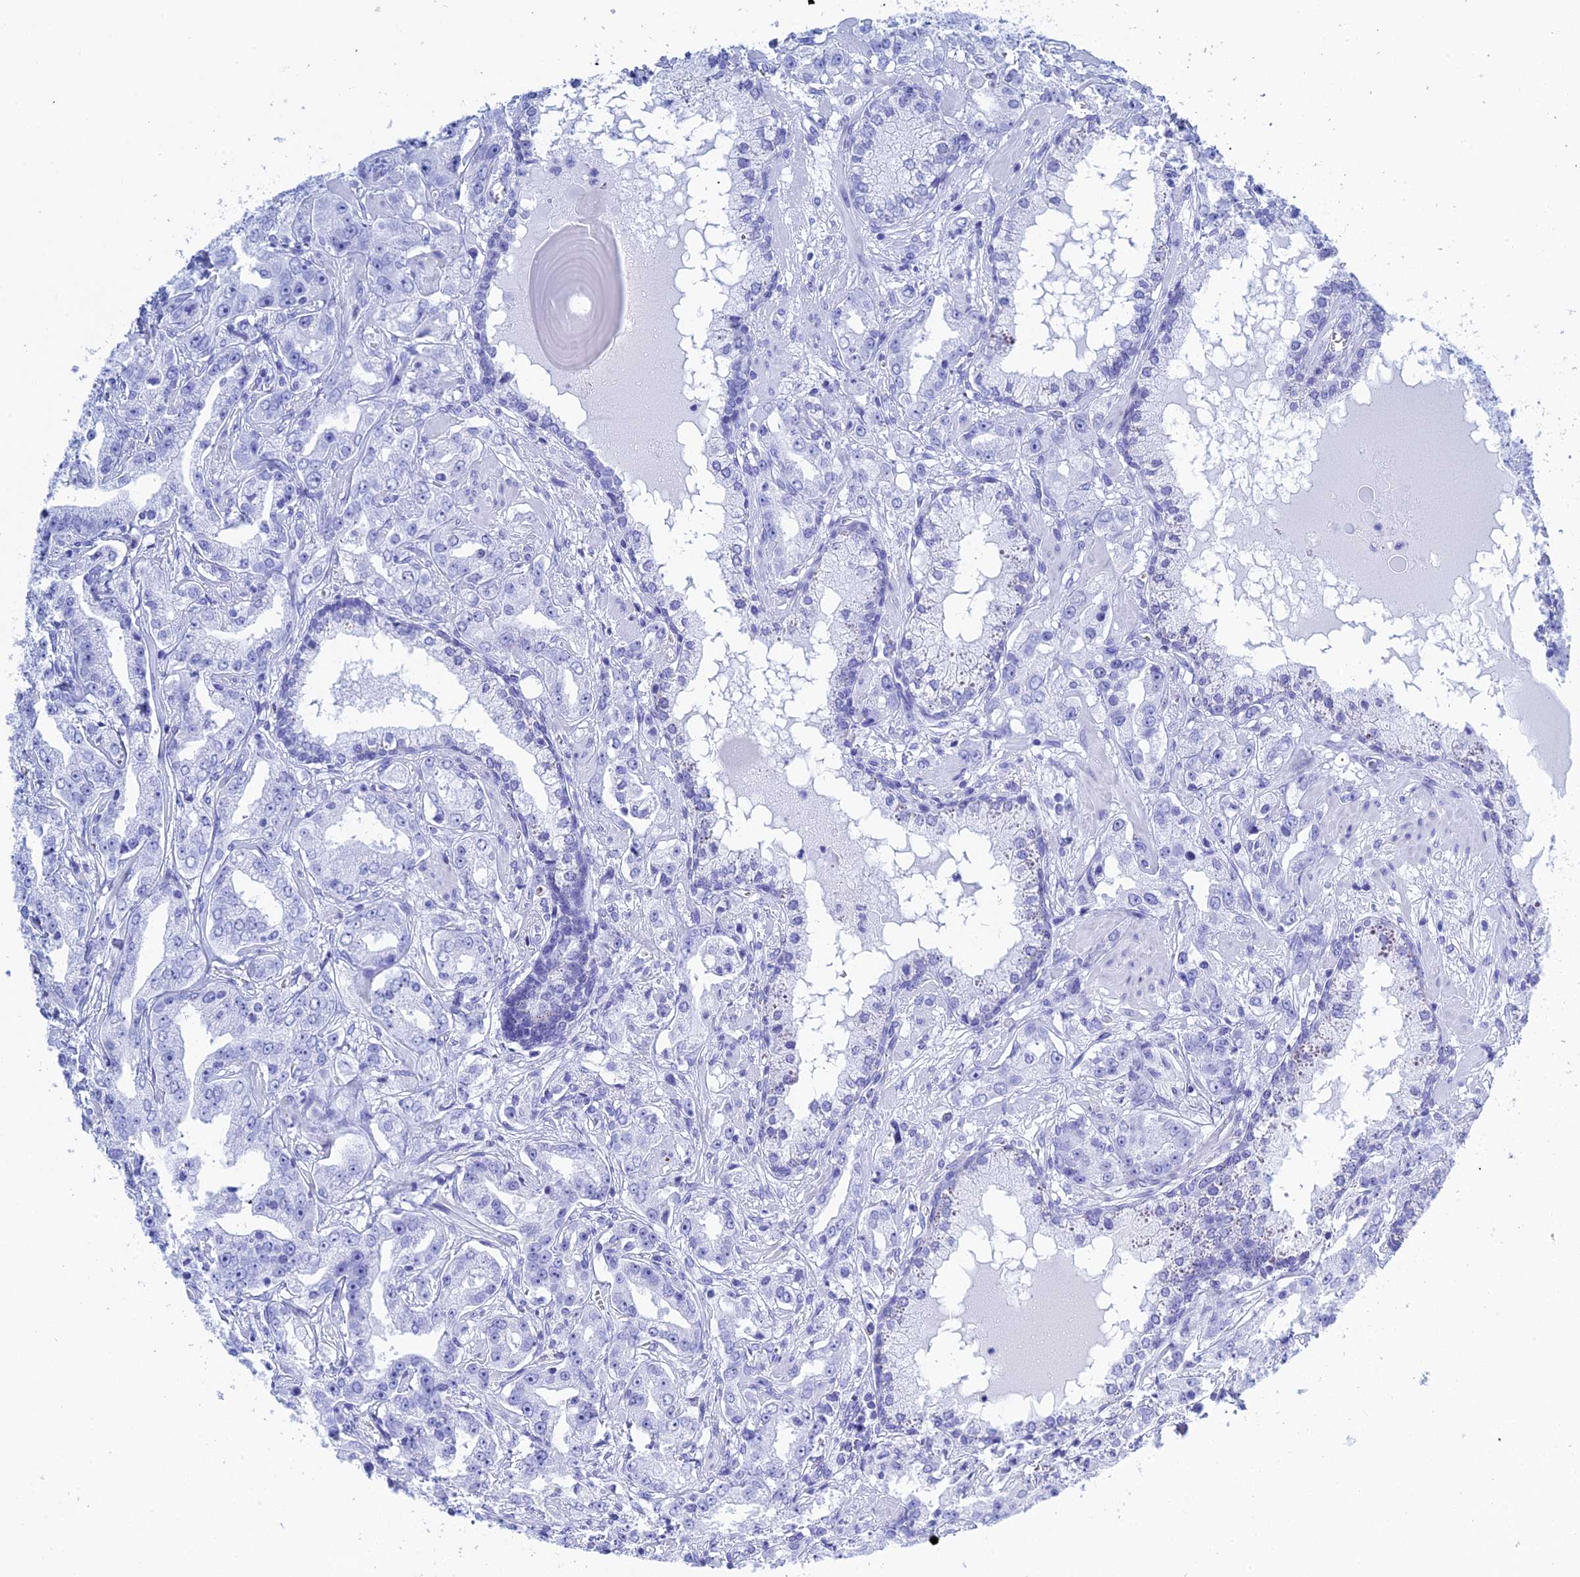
{"staining": {"intensity": "negative", "quantity": "none", "location": "none"}, "tissue": "prostate cancer", "cell_type": "Tumor cells", "image_type": "cancer", "snomed": [{"axis": "morphology", "description": "Adenocarcinoma, High grade"}, {"axis": "topography", "description": "Prostate"}], "caption": "Immunohistochemistry photomicrograph of neoplastic tissue: human prostate adenocarcinoma (high-grade) stained with DAB (3,3'-diaminobenzidine) shows no significant protein staining in tumor cells.", "gene": "TEX101", "patient": {"sex": "male", "age": 63}}